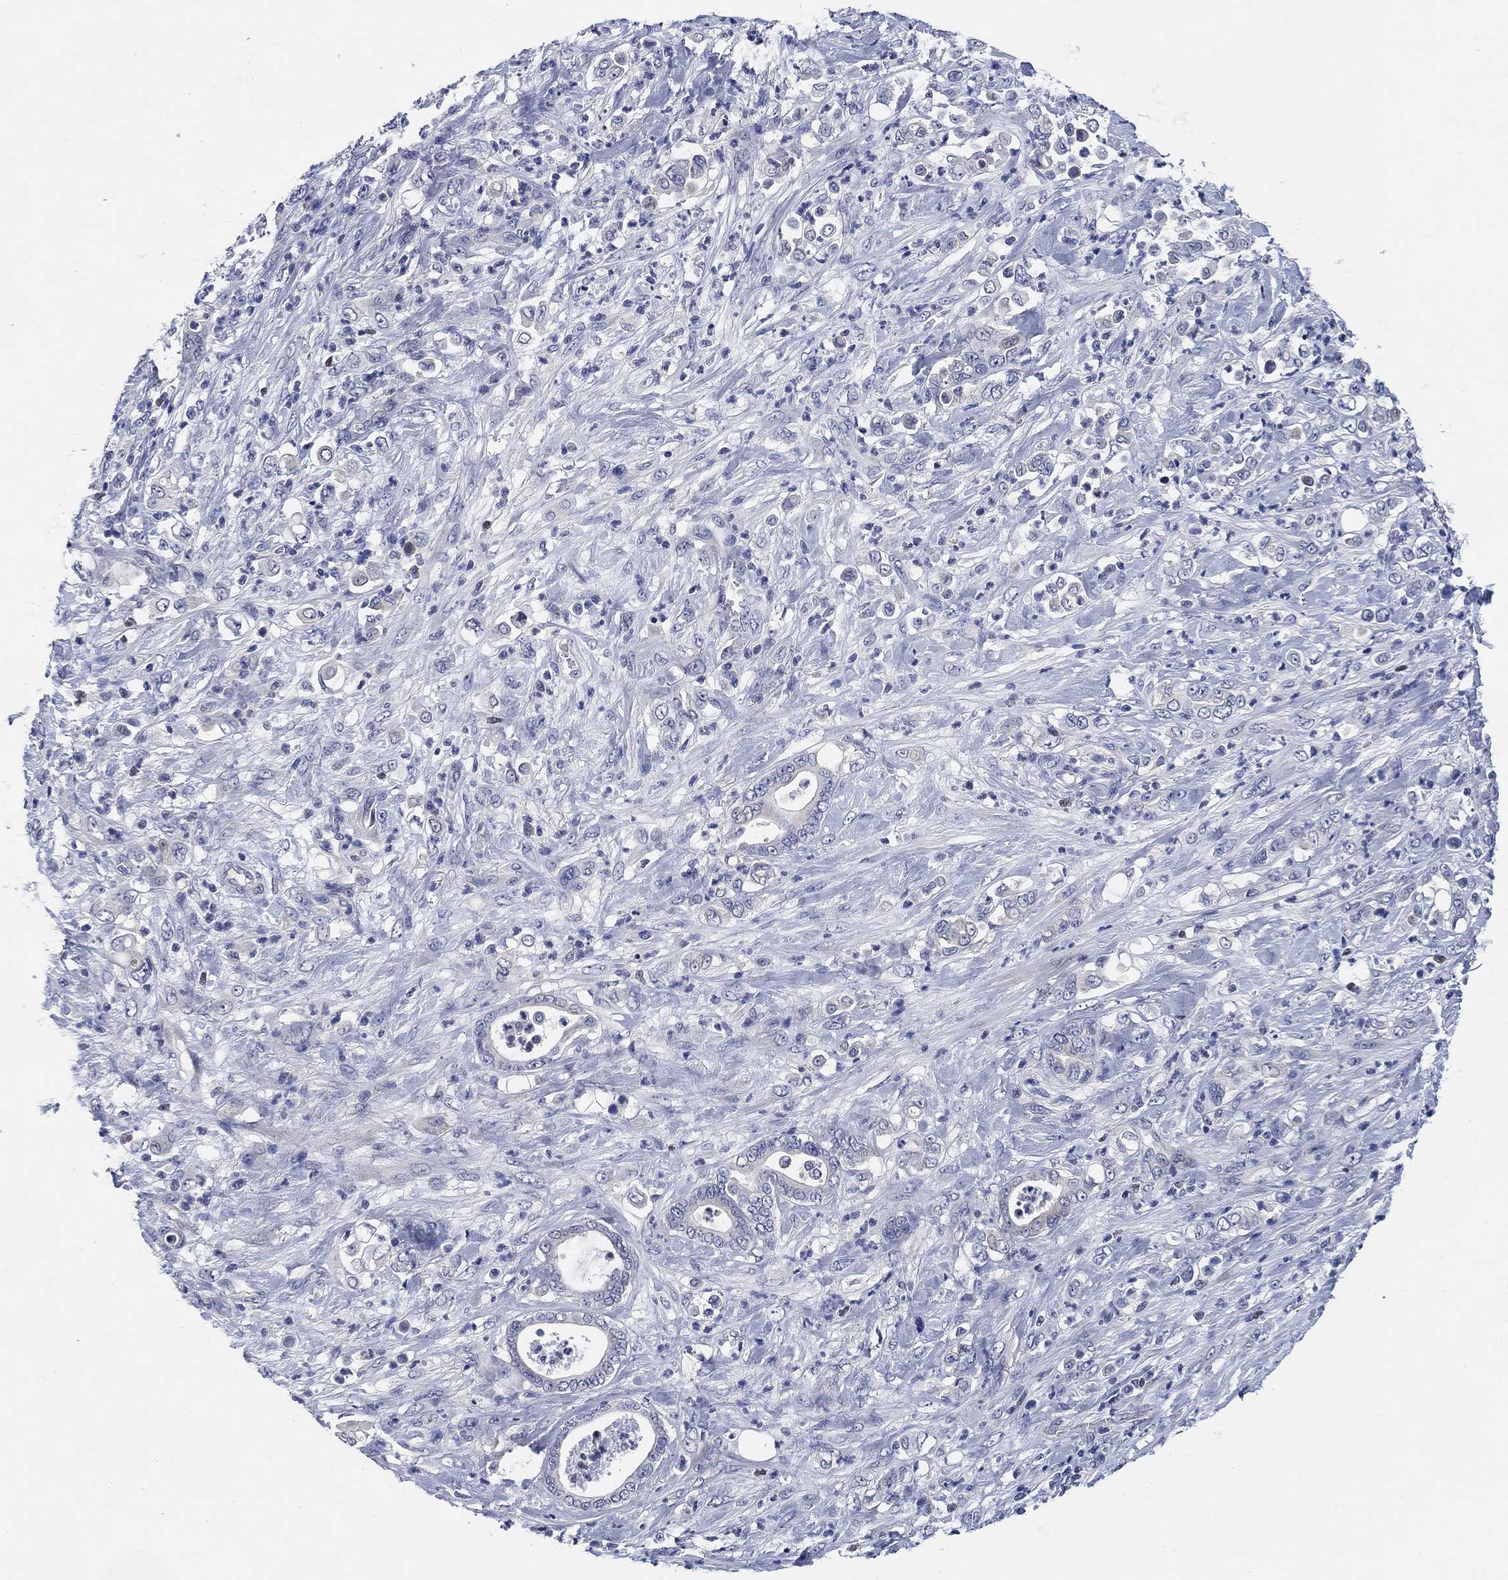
{"staining": {"intensity": "negative", "quantity": "none", "location": "none"}, "tissue": "stomach cancer", "cell_type": "Tumor cells", "image_type": "cancer", "snomed": [{"axis": "morphology", "description": "Adenocarcinoma, NOS"}, {"axis": "topography", "description": "Stomach"}], "caption": "Protein analysis of stomach cancer (adenocarcinoma) reveals no significant staining in tumor cells.", "gene": "DAZL", "patient": {"sex": "female", "age": 79}}